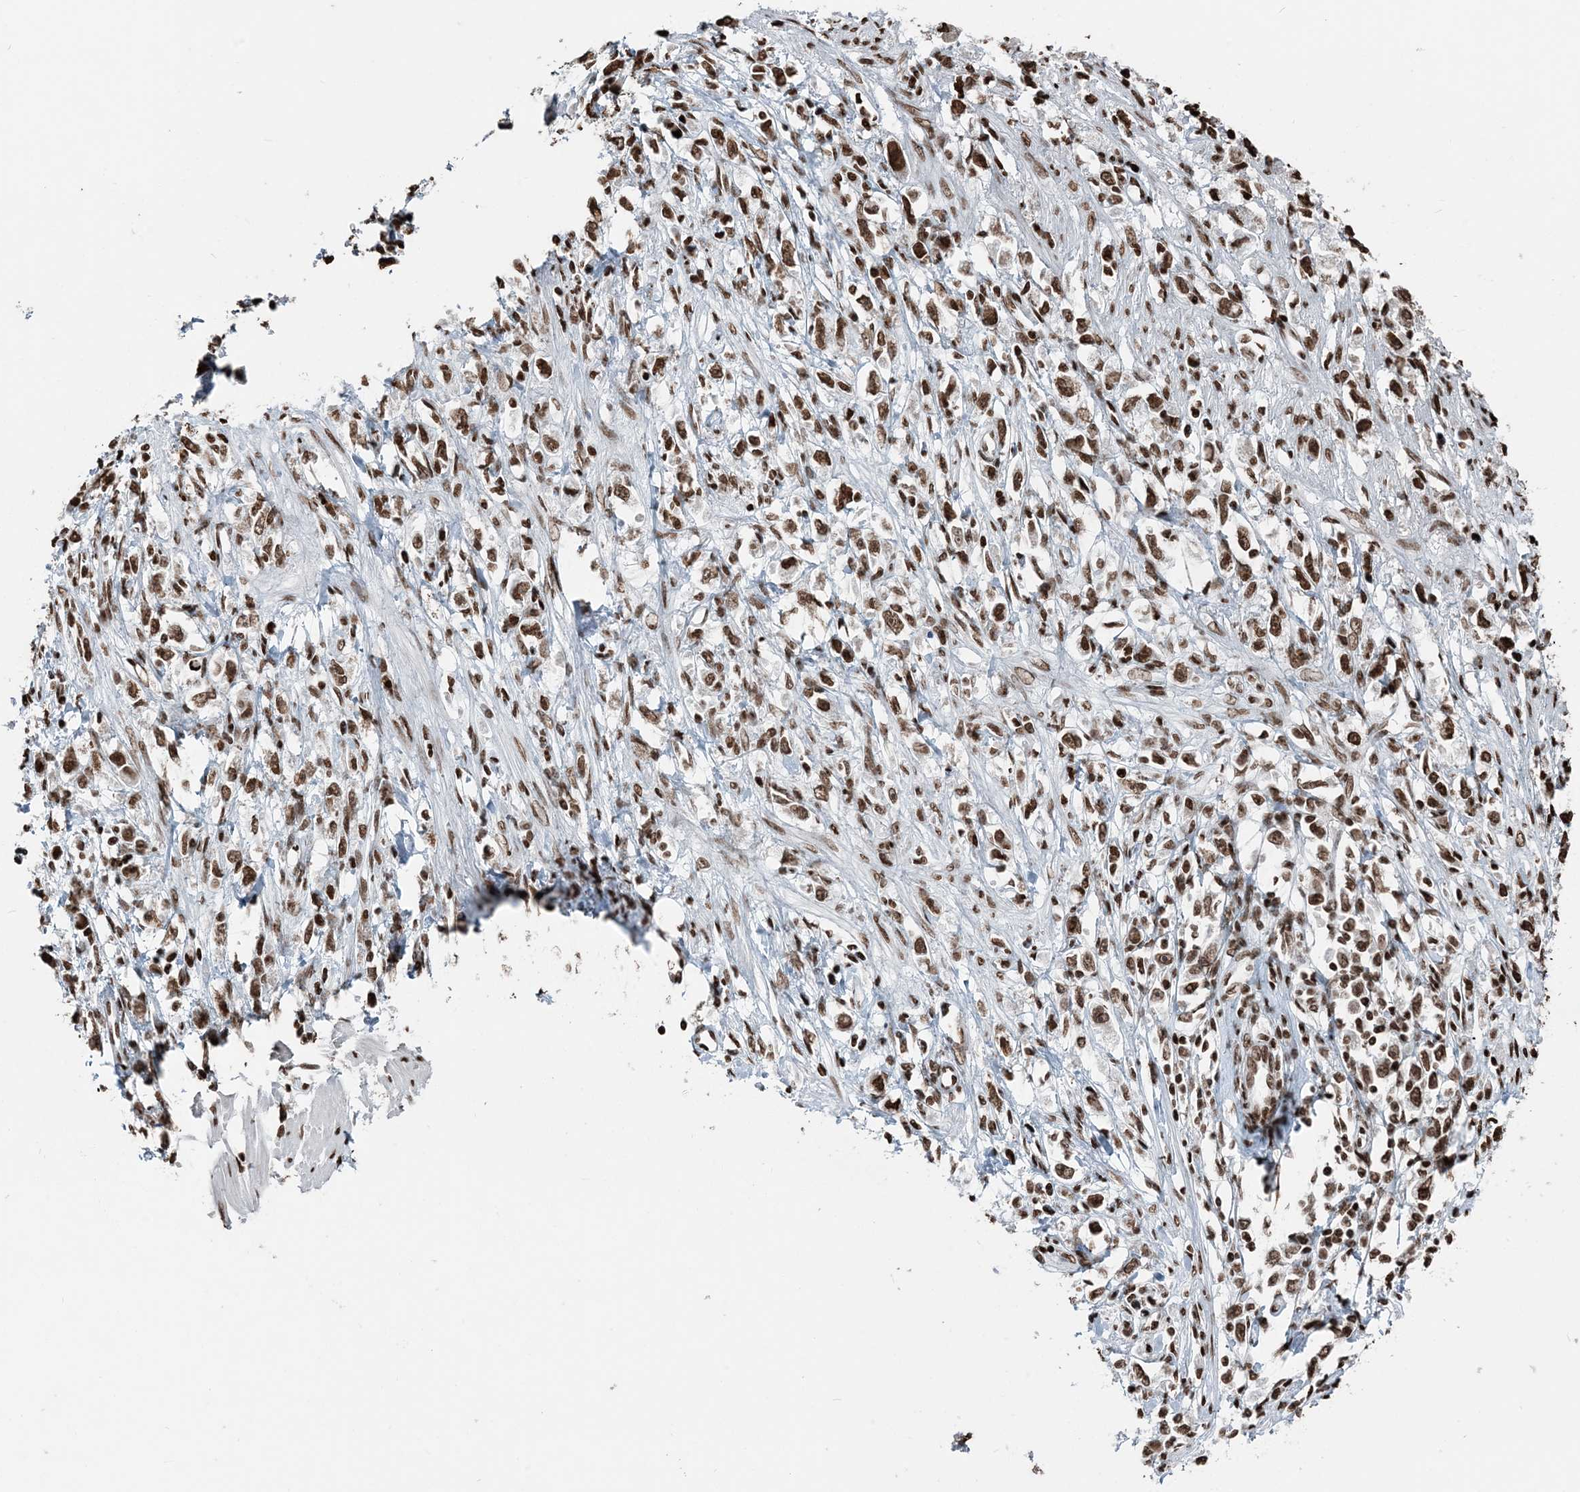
{"staining": {"intensity": "moderate", "quantity": ">75%", "location": "nuclear"}, "tissue": "stomach cancer", "cell_type": "Tumor cells", "image_type": "cancer", "snomed": [{"axis": "morphology", "description": "Adenocarcinoma, NOS"}, {"axis": "topography", "description": "Stomach"}], "caption": "This micrograph reveals IHC staining of stomach cancer, with medium moderate nuclear positivity in approximately >75% of tumor cells.", "gene": "H3-3B", "patient": {"sex": "female", "age": 59}}